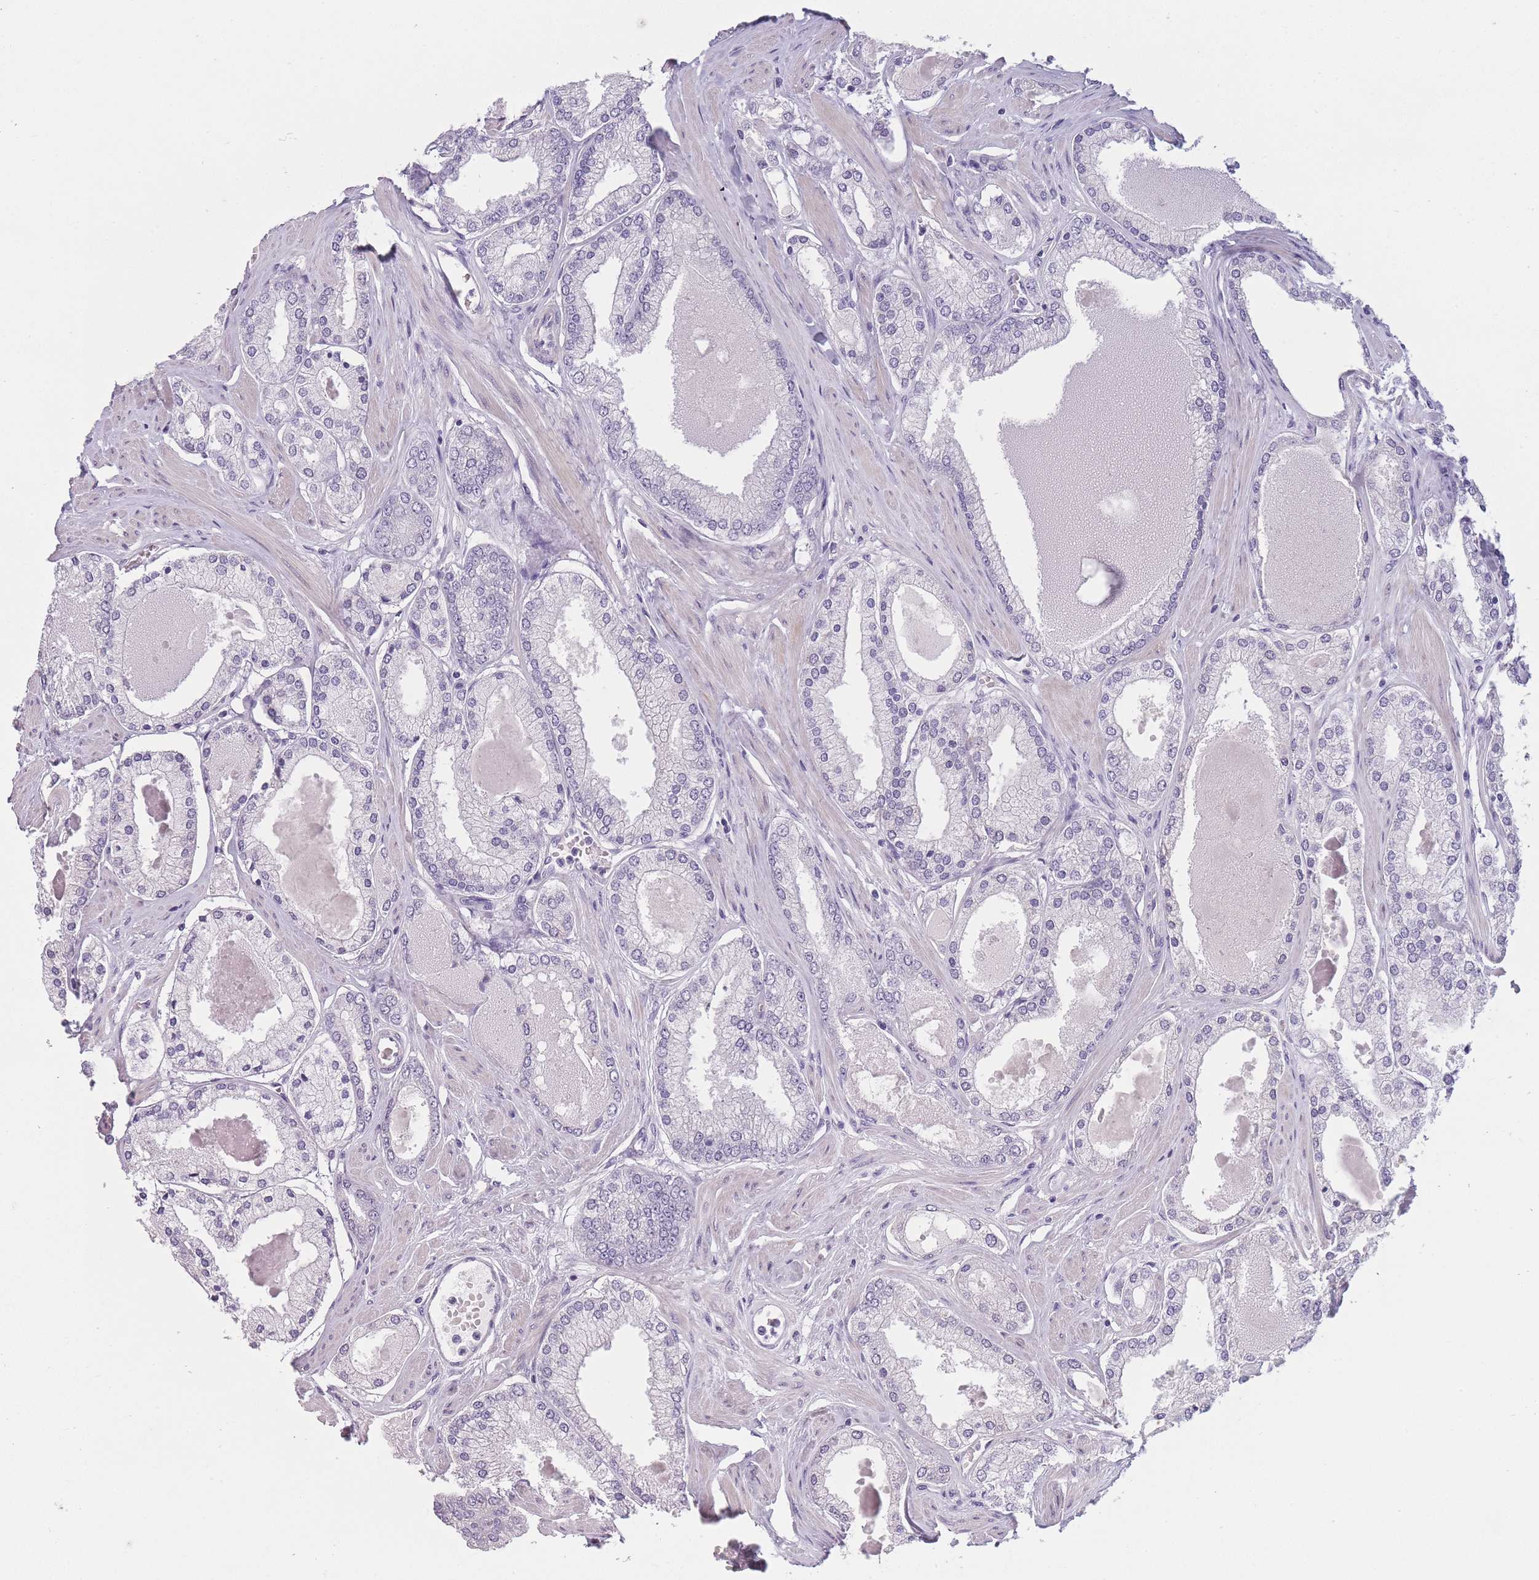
{"staining": {"intensity": "negative", "quantity": "none", "location": "none"}, "tissue": "prostate cancer", "cell_type": "Tumor cells", "image_type": "cancer", "snomed": [{"axis": "morphology", "description": "Adenocarcinoma, Low grade"}, {"axis": "topography", "description": "Prostate"}], "caption": "Human prostate cancer (low-grade adenocarcinoma) stained for a protein using immunohistochemistry reveals no staining in tumor cells.", "gene": "TMEM236", "patient": {"sex": "male", "age": 42}}